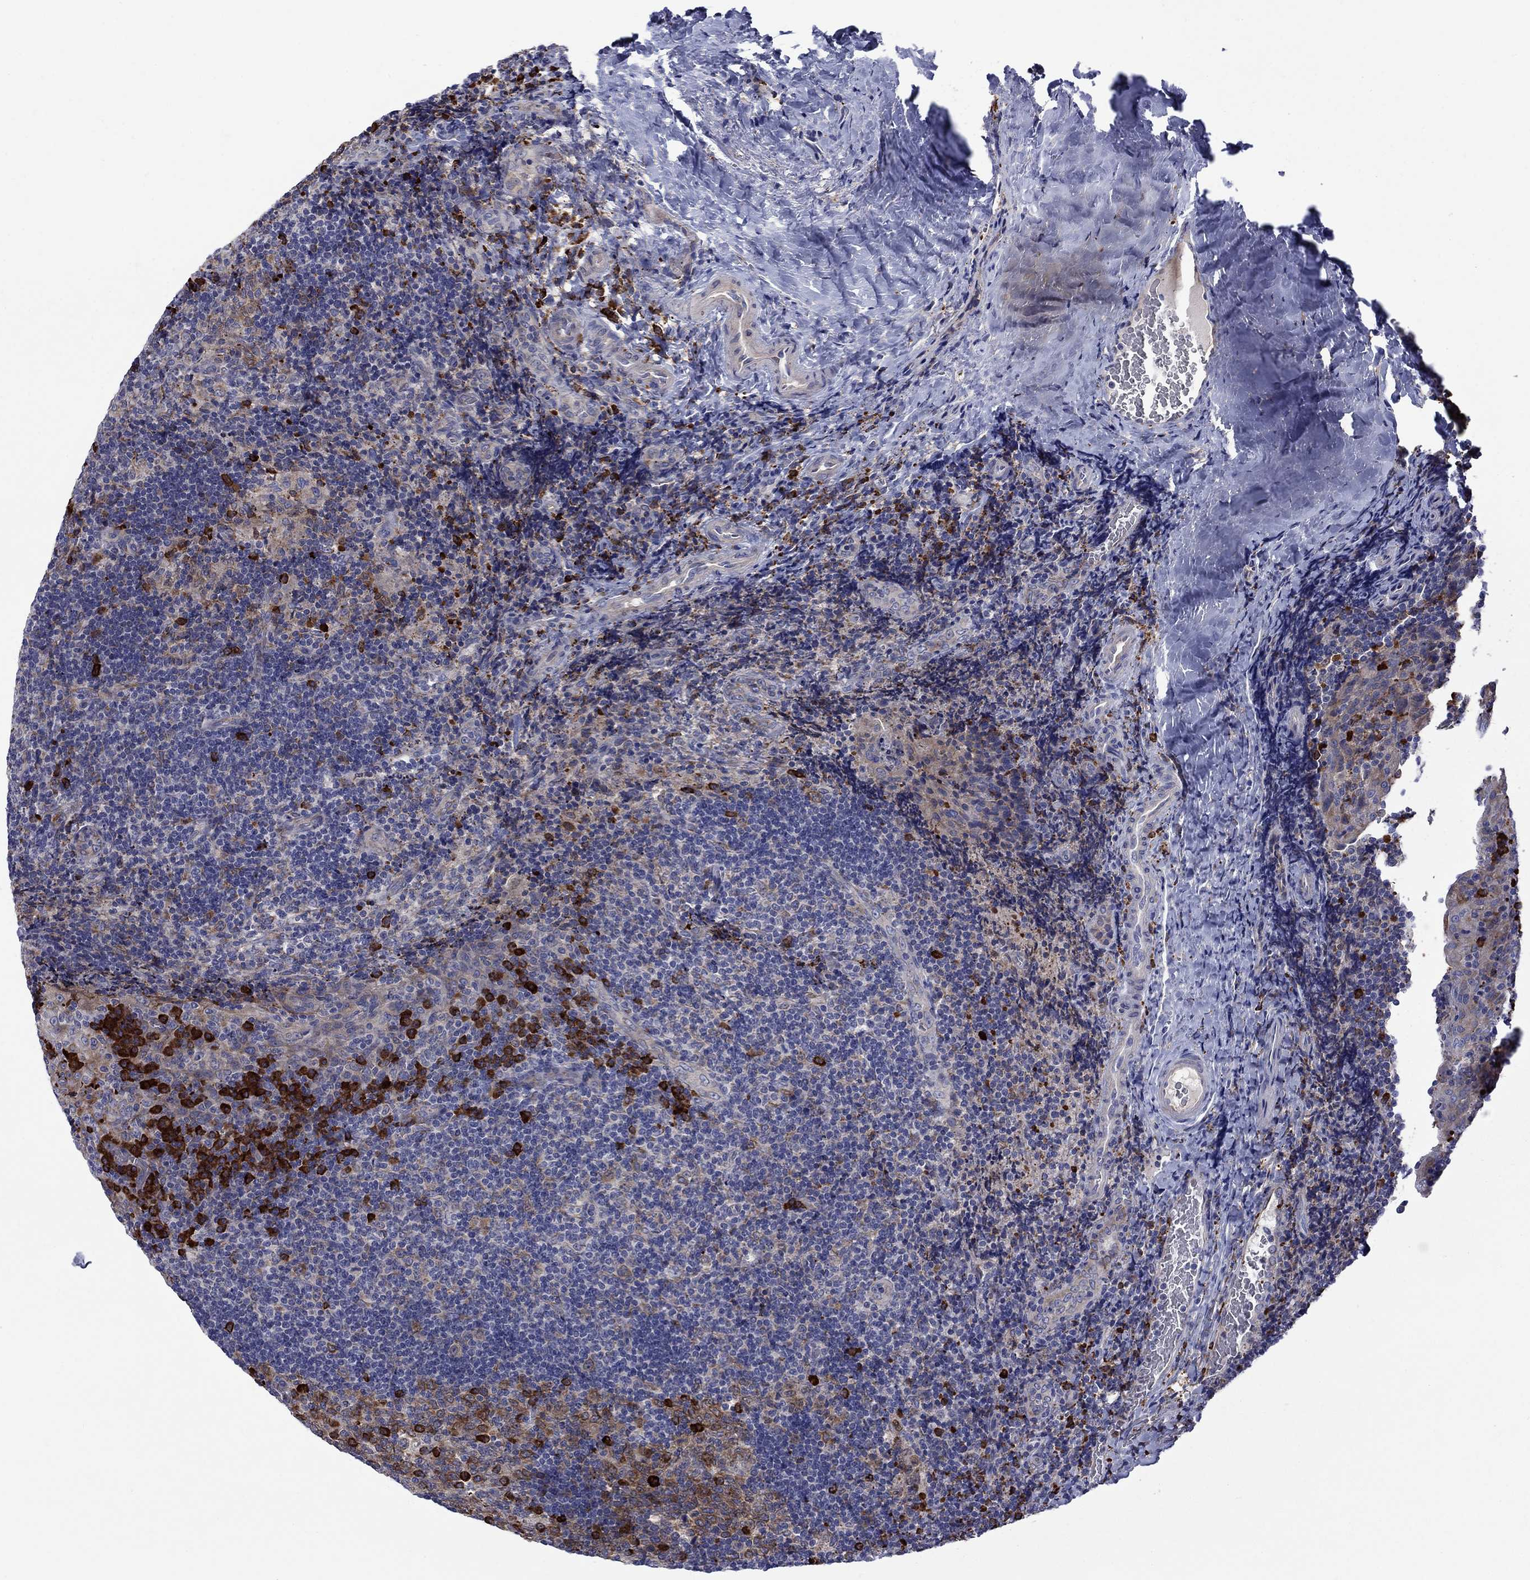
{"staining": {"intensity": "strong", "quantity": "<25%", "location": "cytoplasmic/membranous"}, "tissue": "tonsil", "cell_type": "Germinal center cells", "image_type": "normal", "snomed": [{"axis": "morphology", "description": "Normal tissue, NOS"}, {"axis": "topography", "description": "Tonsil"}], "caption": "A high-resolution histopathology image shows immunohistochemistry (IHC) staining of normal tonsil, which shows strong cytoplasmic/membranous positivity in approximately <25% of germinal center cells.", "gene": "ASNS", "patient": {"sex": "male", "age": 17}}